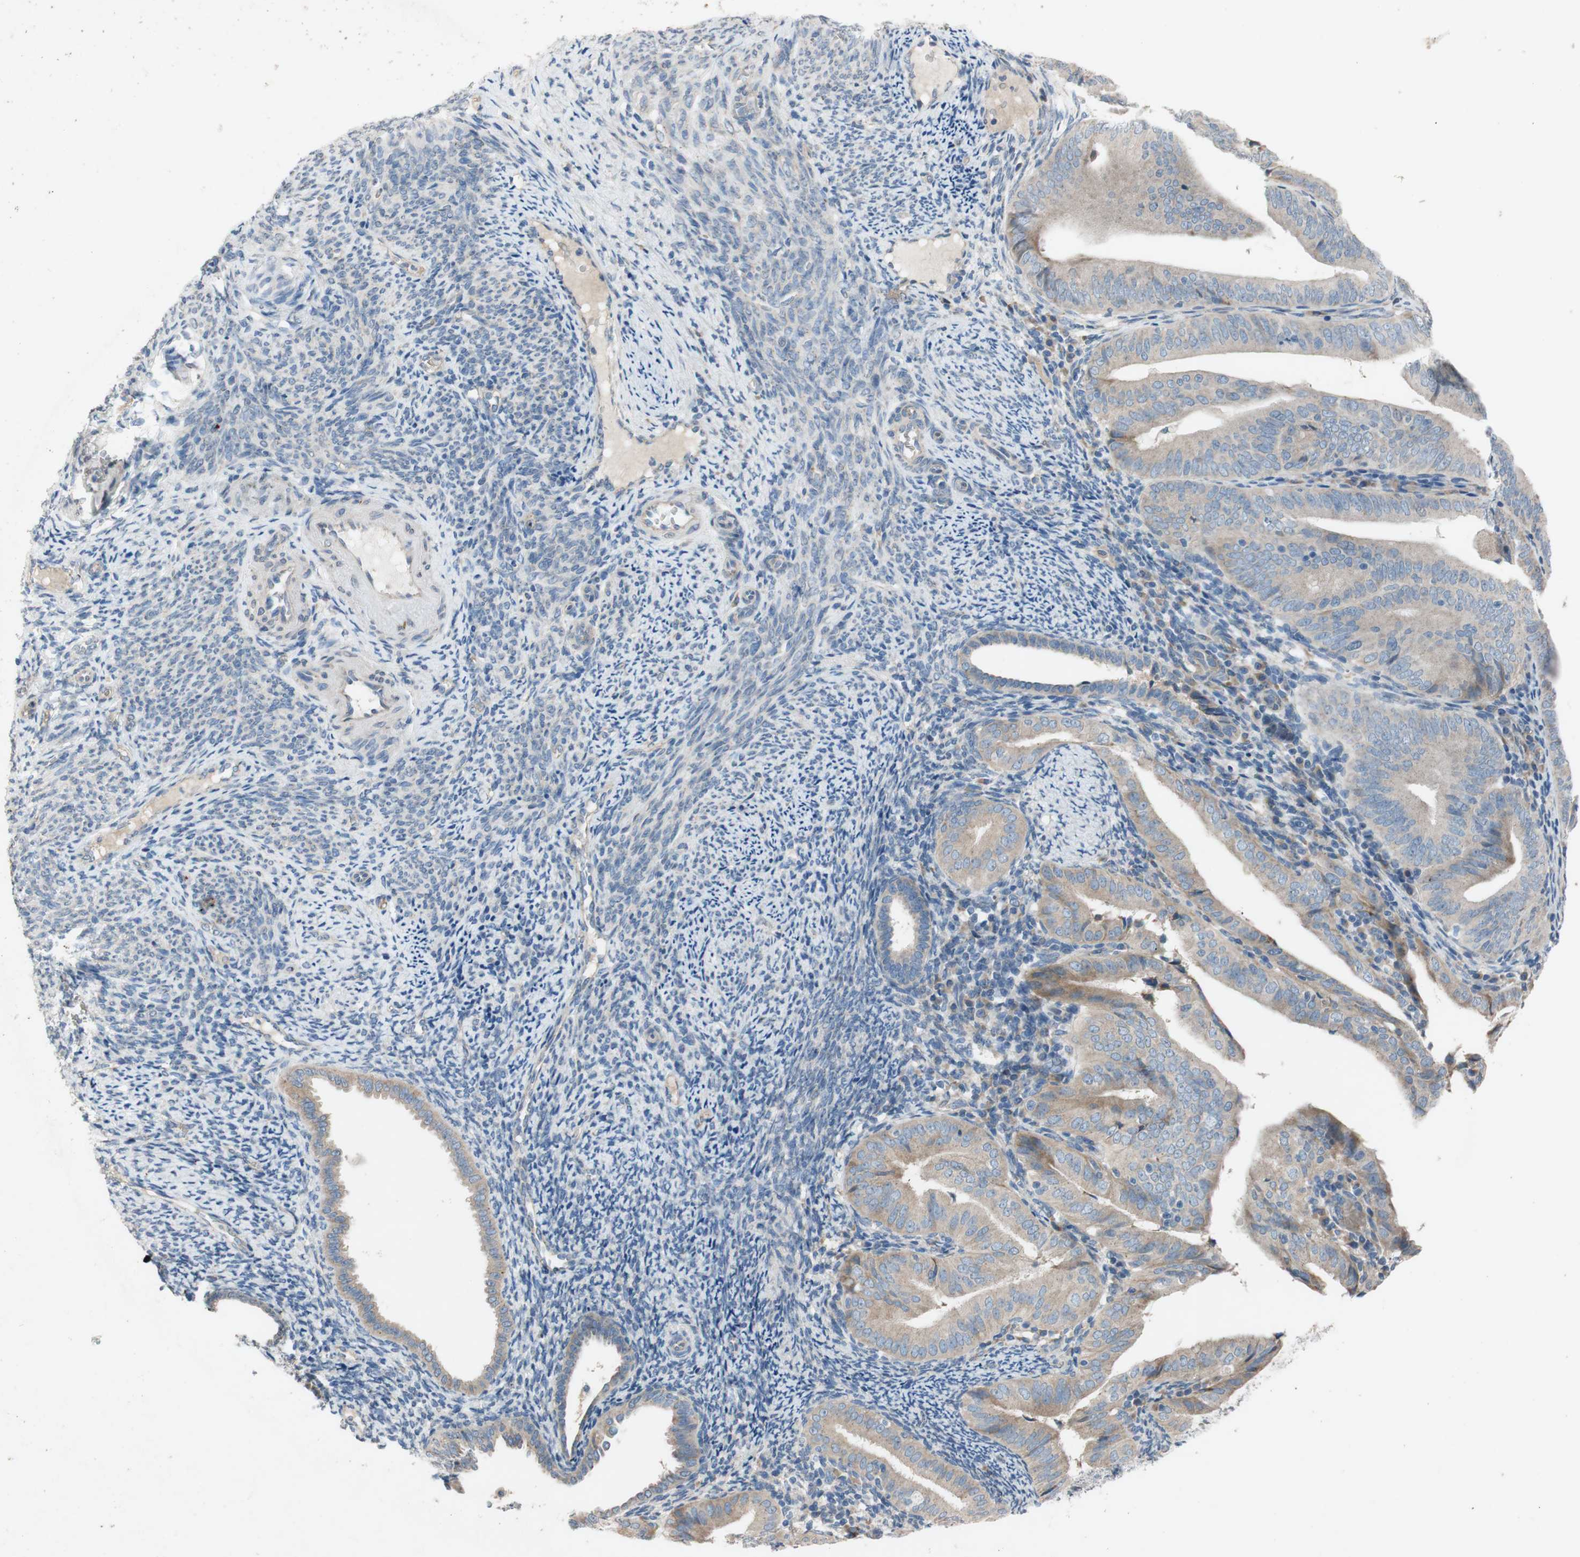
{"staining": {"intensity": "weak", "quantity": ">75%", "location": "cytoplasmic/membranous"}, "tissue": "endometrial cancer", "cell_type": "Tumor cells", "image_type": "cancer", "snomed": [{"axis": "morphology", "description": "Adenocarcinoma, NOS"}, {"axis": "topography", "description": "Endometrium"}], "caption": "Protein expression analysis of human endometrial adenocarcinoma reveals weak cytoplasmic/membranous expression in about >75% of tumor cells.", "gene": "ADD2", "patient": {"sex": "female", "age": 58}}